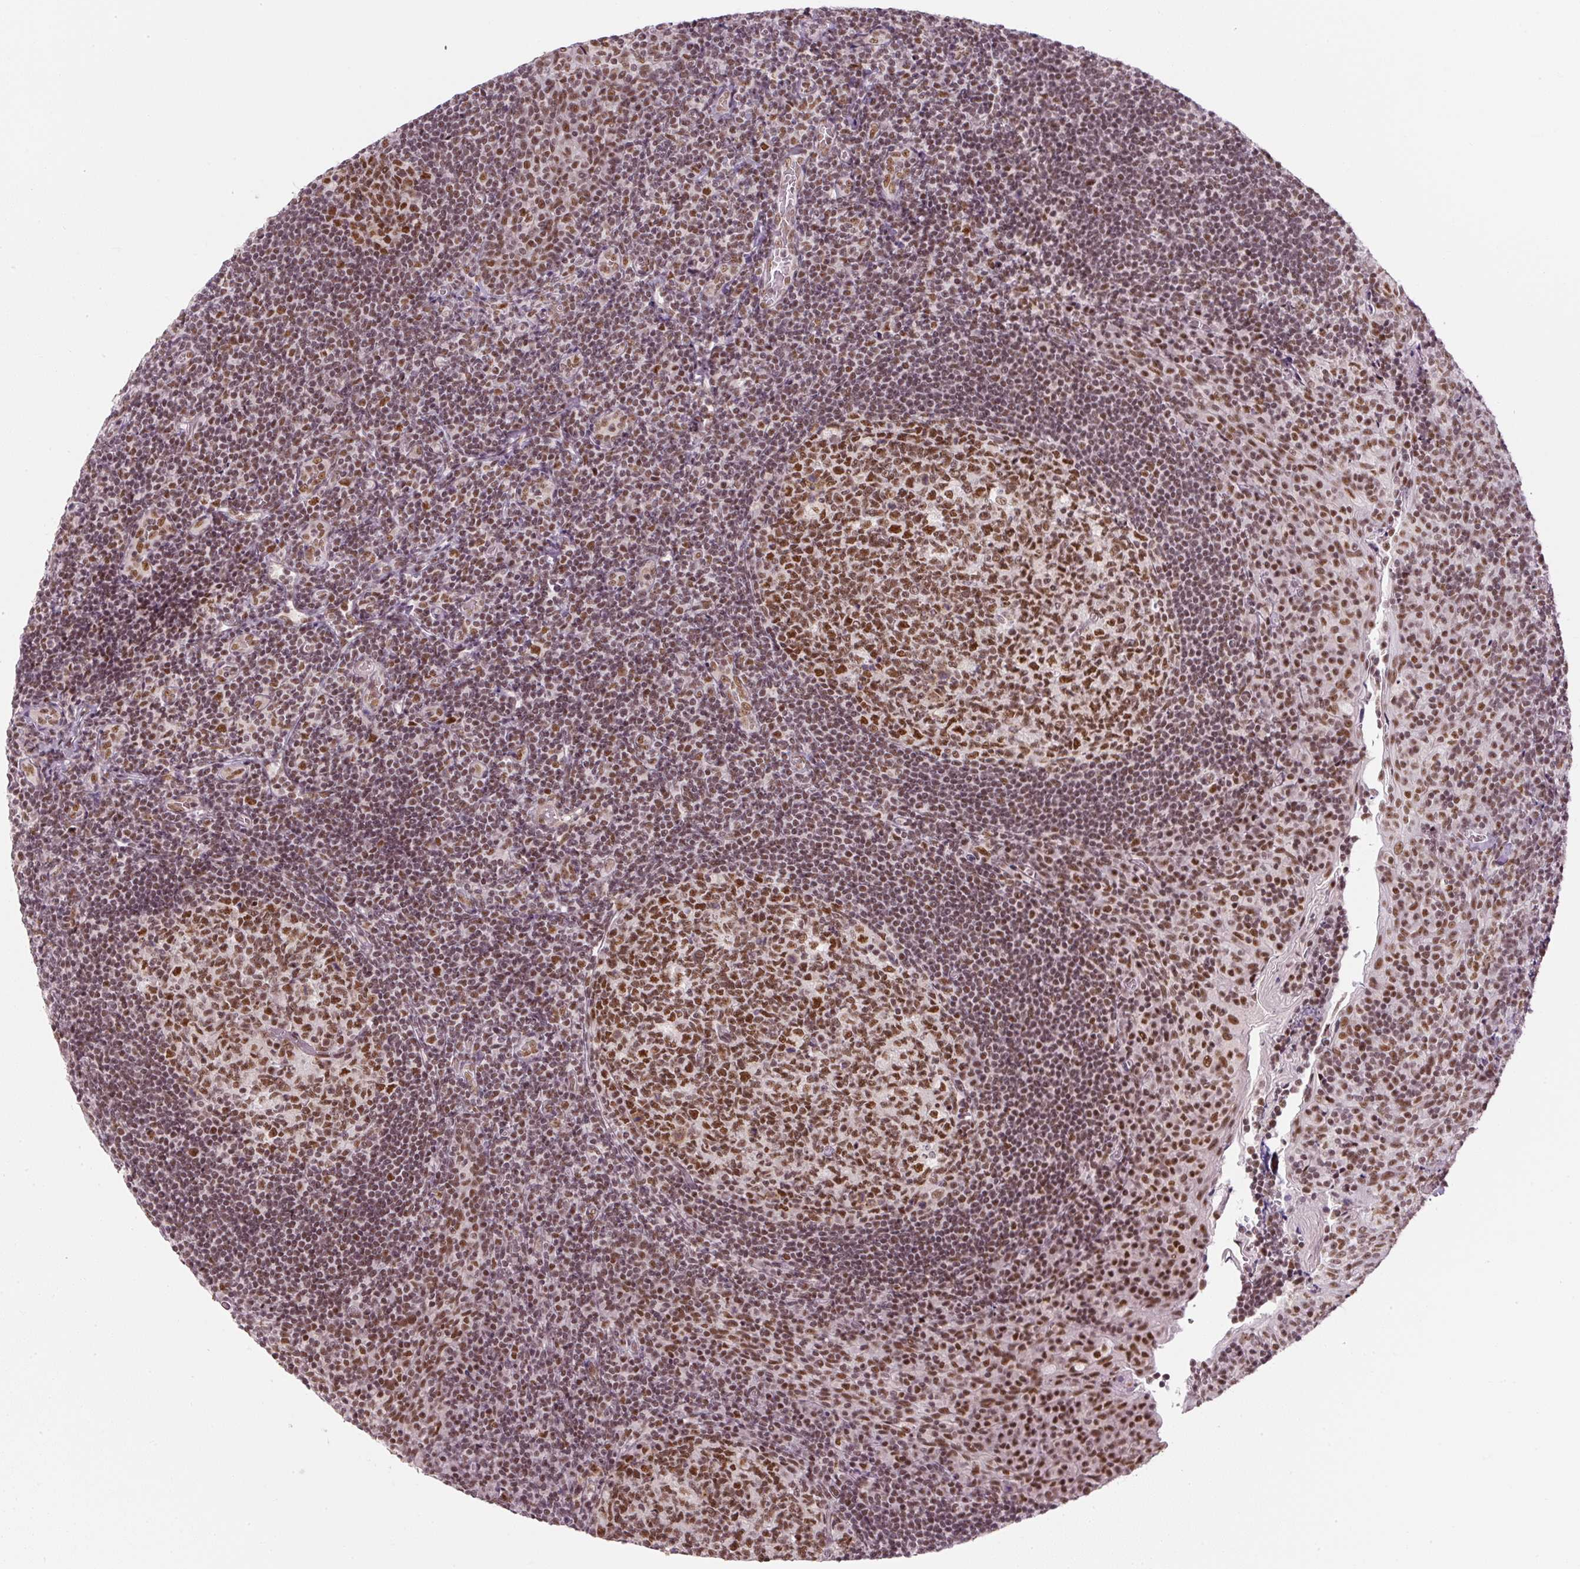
{"staining": {"intensity": "strong", "quantity": ">75%", "location": "nuclear"}, "tissue": "tonsil", "cell_type": "Germinal center cells", "image_type": "normal", "snomed": [{"axis": "morphology", "description": "Normal tissue, NOS"}, {"axis": "topography", "description": "Tonsil"}], "caption": "Immunohistochemical staining of unremarkable tonsil reveals >75% levels of strong nuclear protein expression in about >75% of germinal center cells.", "gene": "U2AF2", "patient": {"sex": "male", "age": 17}}